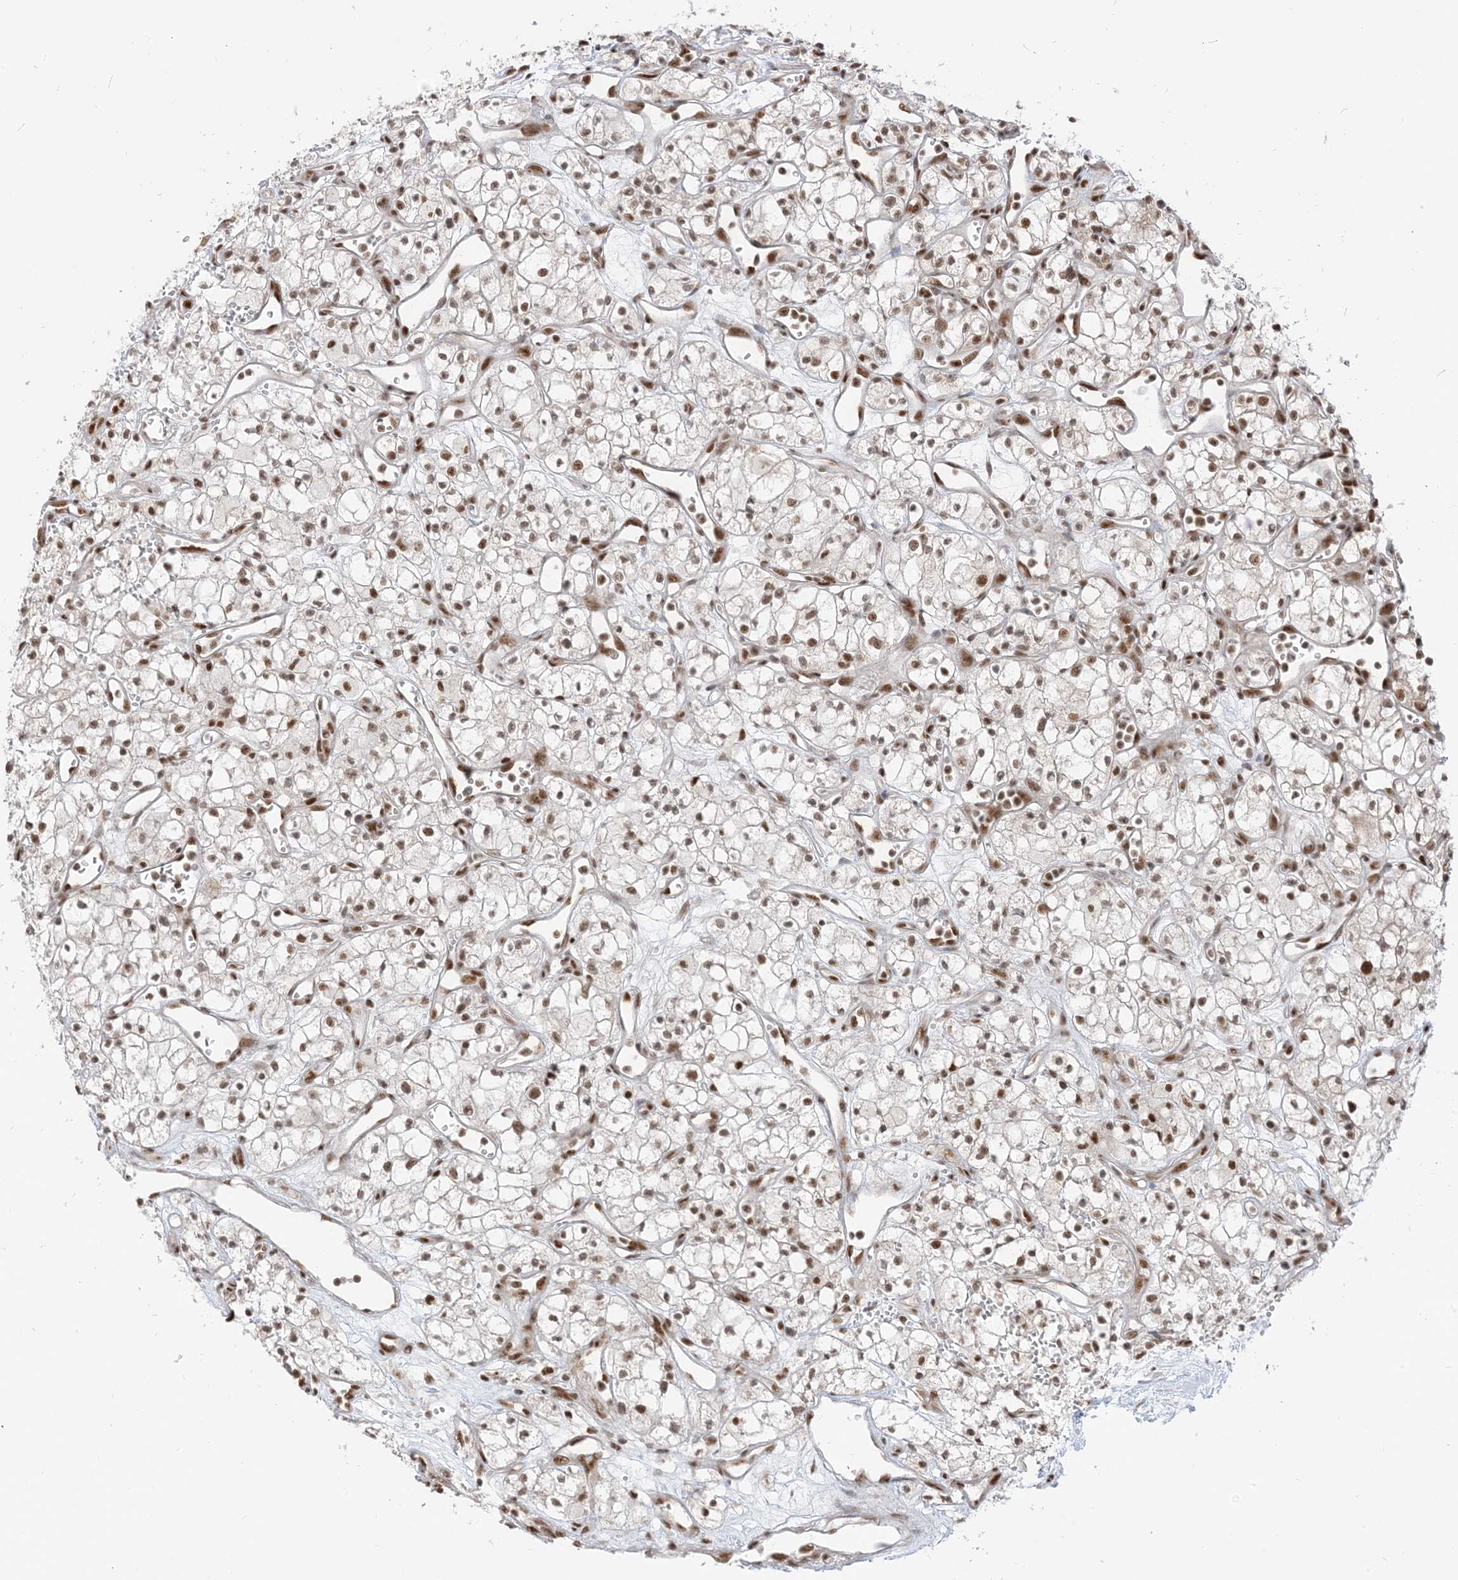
{"staining": {"intensity": "moderate", "quantity": ">75%", "location": "nuclear"}, "tissue": "renal cancer", "cell_type": "Tumor cells", "image_type": "cancer", "snomed": [{"axis": "morphology", "description": "Adenocarcinoma, NOS"}, {"axis": "topography", "description": "Kidney"}], "caption": "About >75% of tumor cells in renal adenocarcinoma show moderate nuclear protein expression as visualized by brown immunohistochemical staining.", "gene": "ARGLU1", "patient": {"sex": "male", "age": 59}}